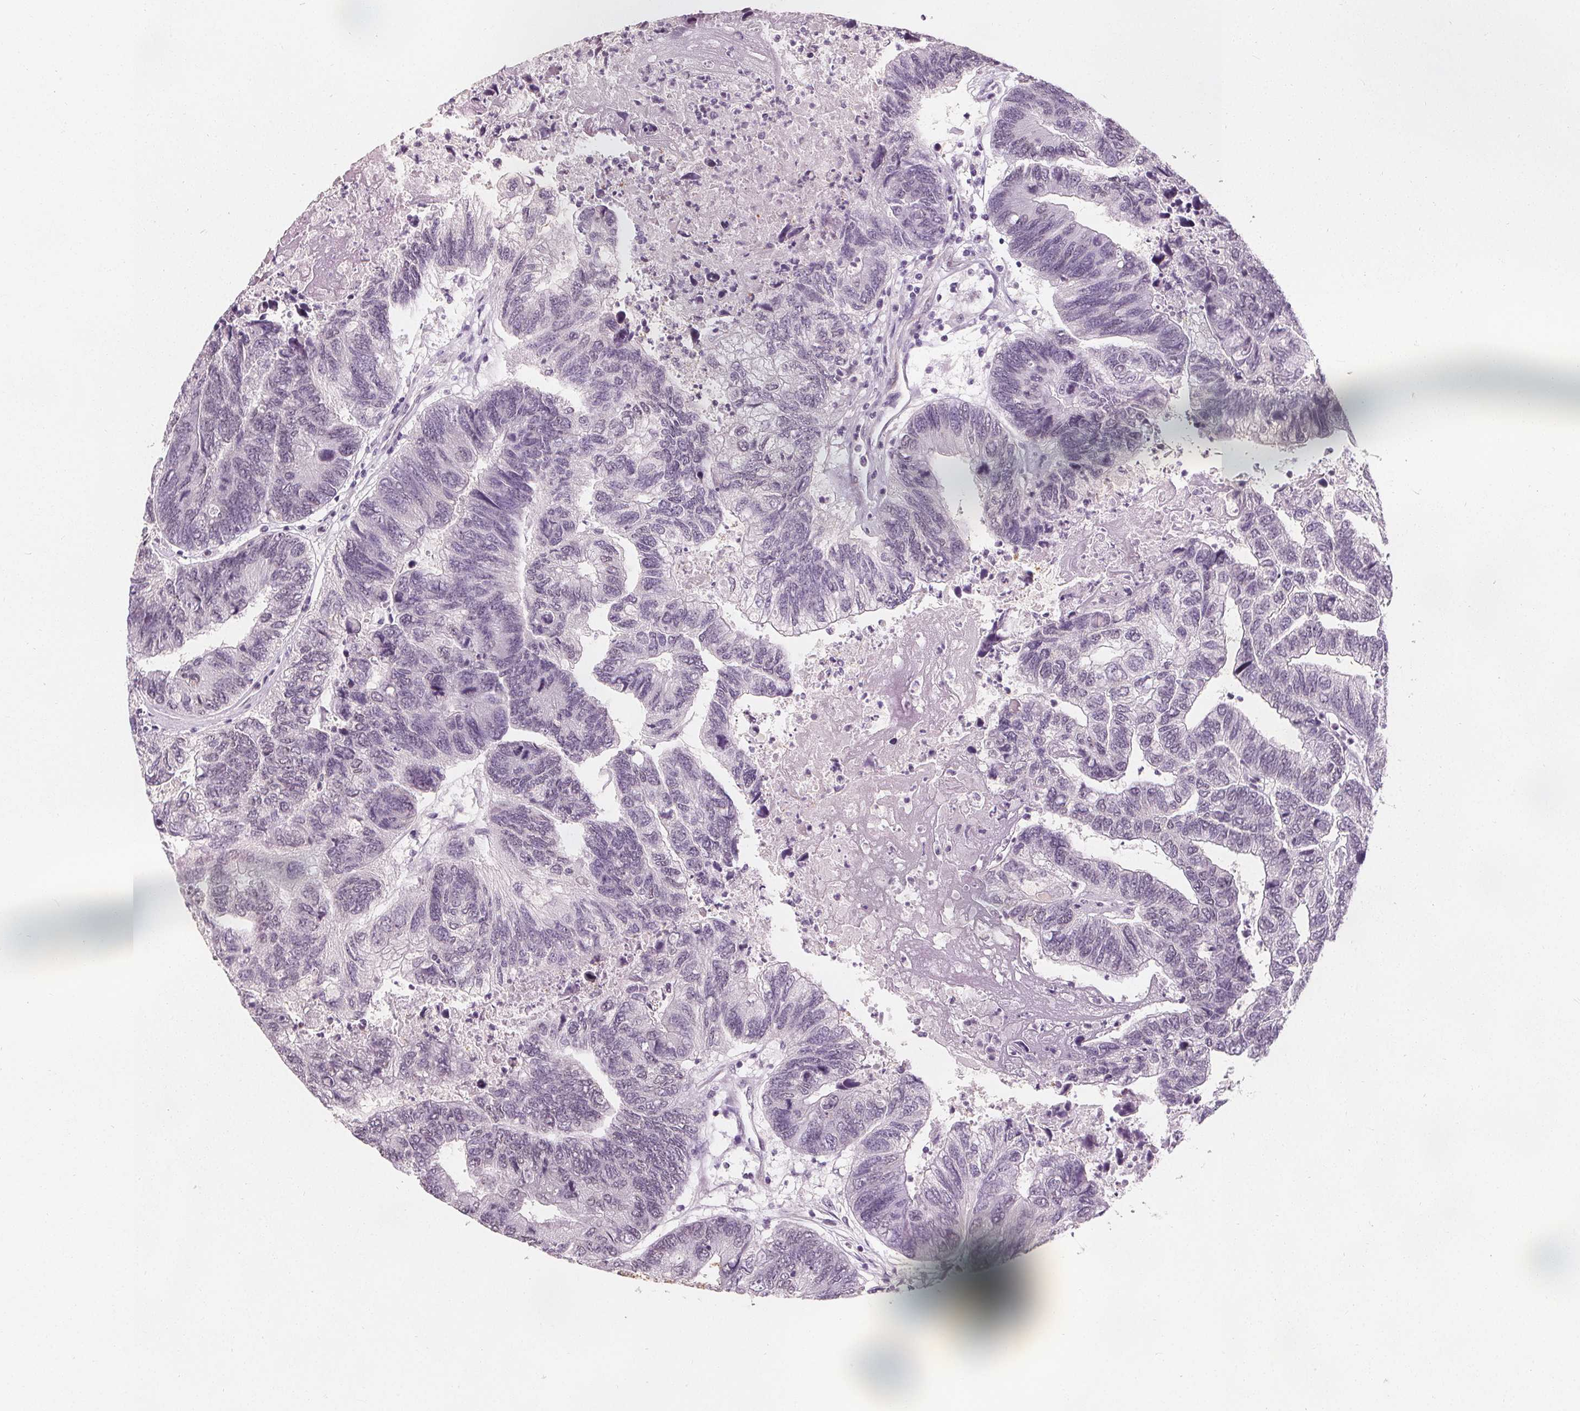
{"staining": {"intensity": "negative", "quantity": "none", "location": "none"}, "tissue": "colorectal cancer", "cell_type": "Tumor cells", "image_type": "cancer", "snomed": [{"axis": "morphology", "description": "Adenocarcinoma, NOS"}, {"axis": "topography", "description": "Colon"}], "caption": "Immunohistochemistry (IHC) histopathology image of neoplastic tissue: colorectal adenocarcinoma stained with DAB reveals no significant protein positivity in tumor cells.", "gene": "DBX2", "patient": {"sex": "female", "age": 67}}